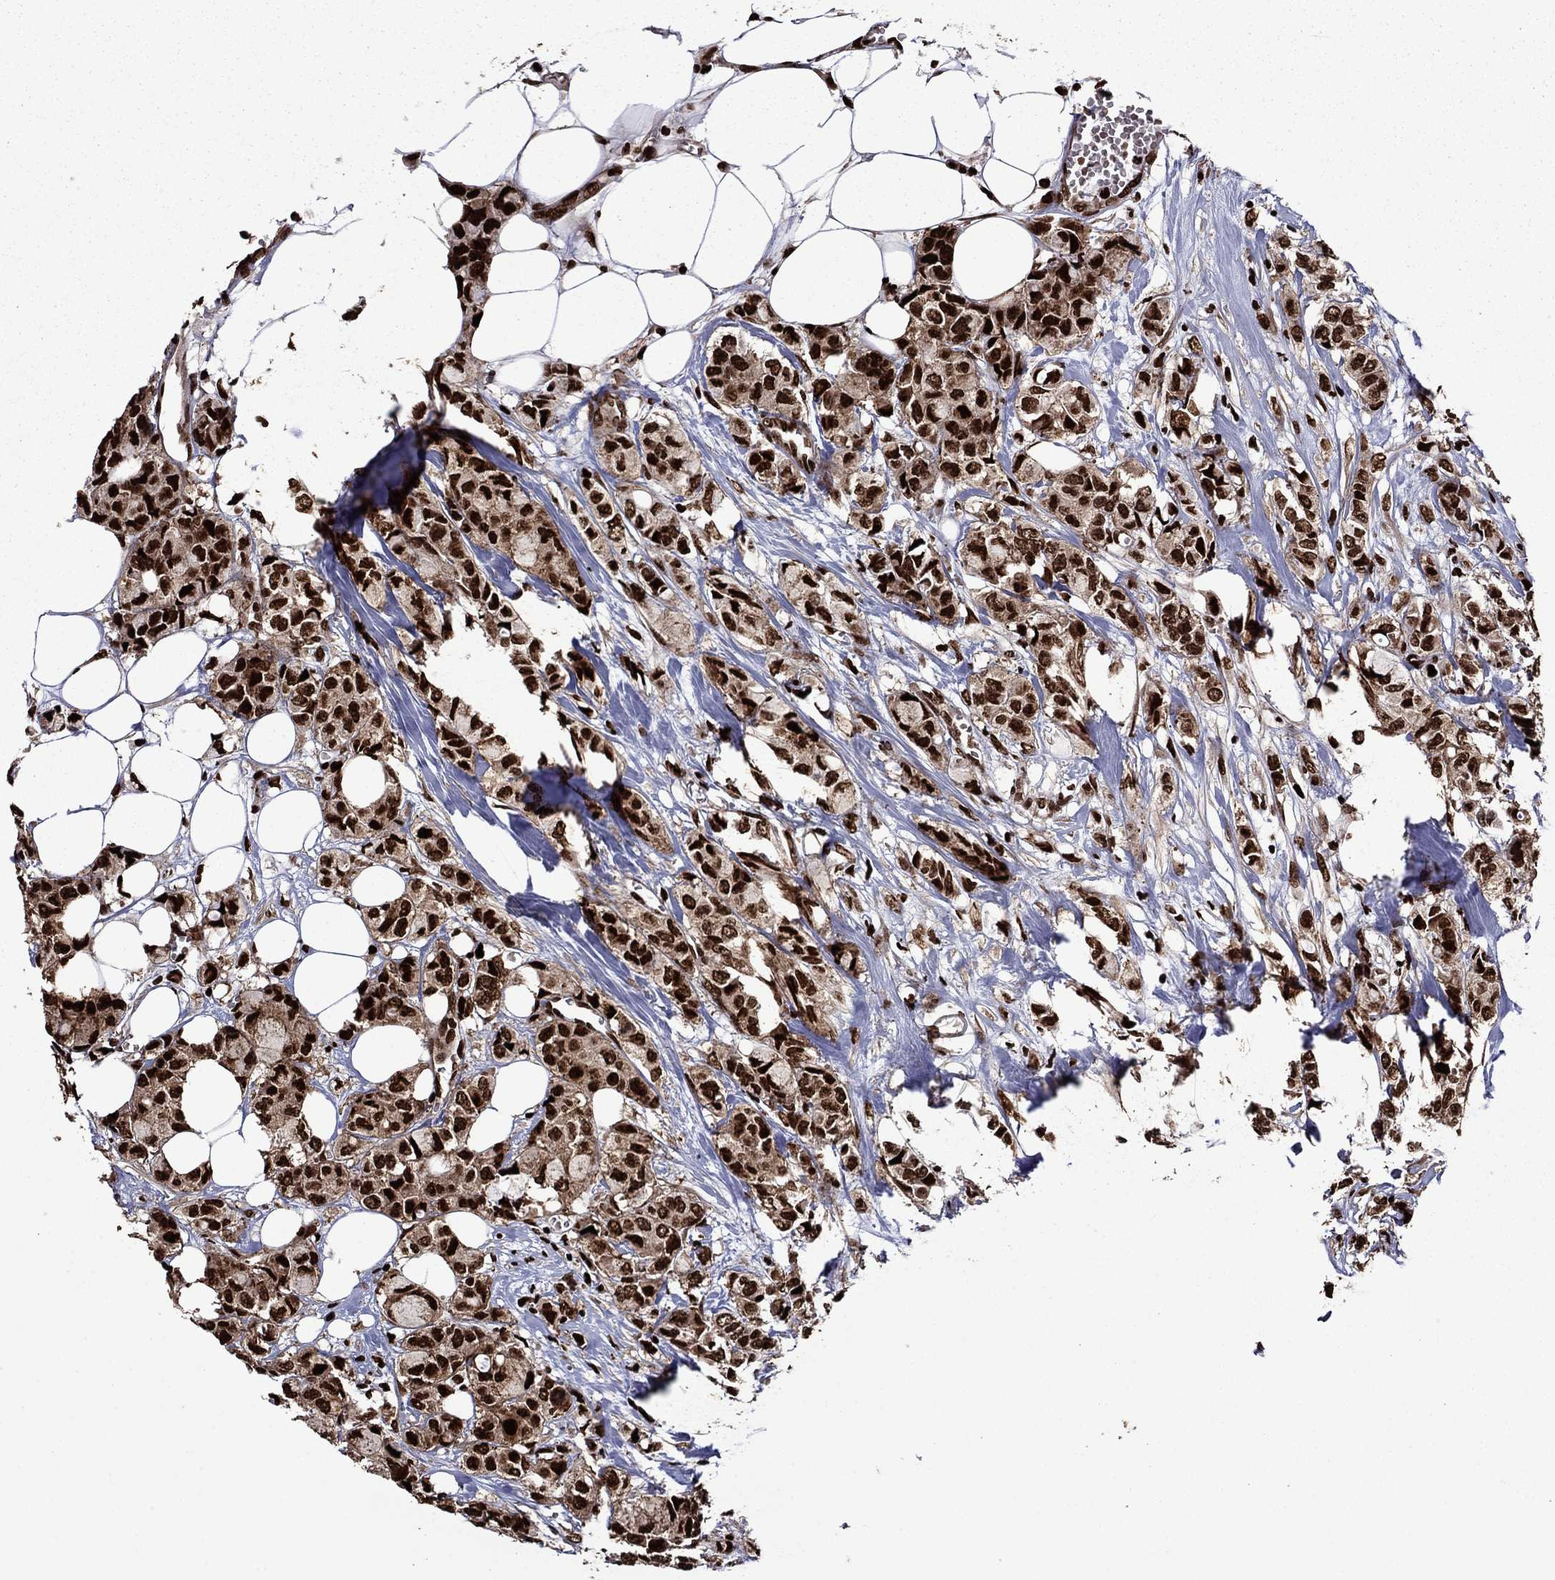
{"staining": {"intensity": "strong", "quantity": ">75%", "location": "nuclear"}, "tissue": "breast cancer", "cell_type": "Tumor cells", "image_type": "cancer", "snomed": [{"axis": "morphology", "description": "Duct carcinoma"}, {"axis": "topography", "description": "Breast"}], "caption": "Immunohistochemistry staining of breast cancer, which demonstrates high levels of strong nuclear positivity in approximately >75% of tumor cells indicating strong nuclear protein expression. The staining was performed using DAB (3,3'-diaminobenzidine) (brown) for protein detection and nuclei were counterstained in hematoxylin (blue).", "gene": "LIMK1", "patient": {"sex": "female", "age": 85}}